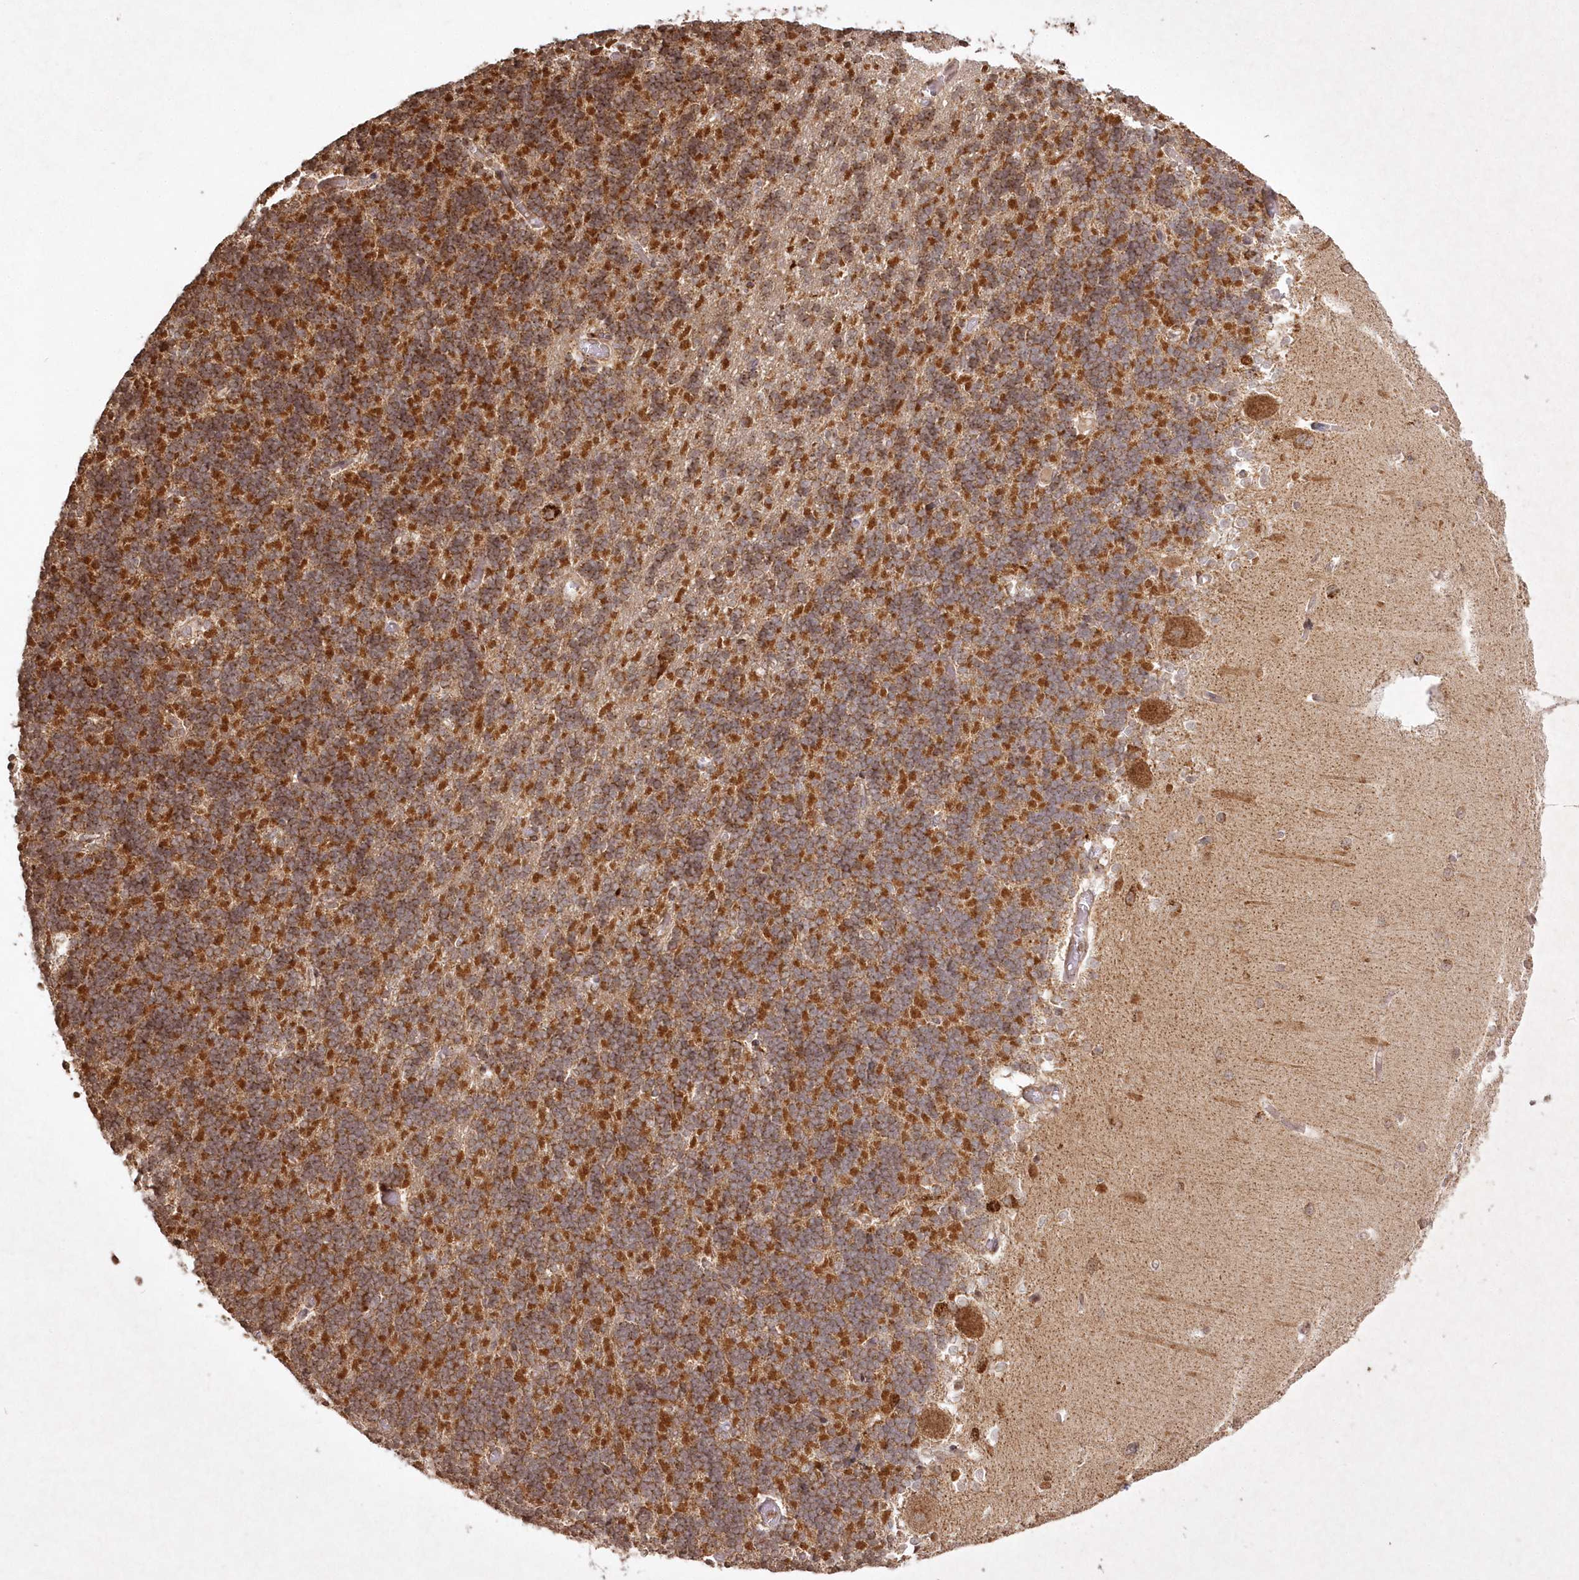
{"staining": {"intensity": "strong", "quantity": "25%-75%", "location": "cytoplasmic/membranous"}, "tissue": "cerebellum", "cell_type": "Cells in granular layer", "image_type": "normal", "snomed": [{"axis": "morphology", "description": "Normal tissue, NOS"}, {"axis": "topography", "description": "Cerebellum"}], "caption": "Strong cytoplasmic/membranous expression is appreciated in approximately 25%-75% of cells in granular layer in benign cerebellum. The staining was performed using DAB (3,3'-diaminobenzidine) to visualize the protein expression in brown, while the nuclei were stained in blue with hematoxylin (Magnification: 20x).", "gene": "LRPPRC", "patient": {"sex": "male", "age": 37}}